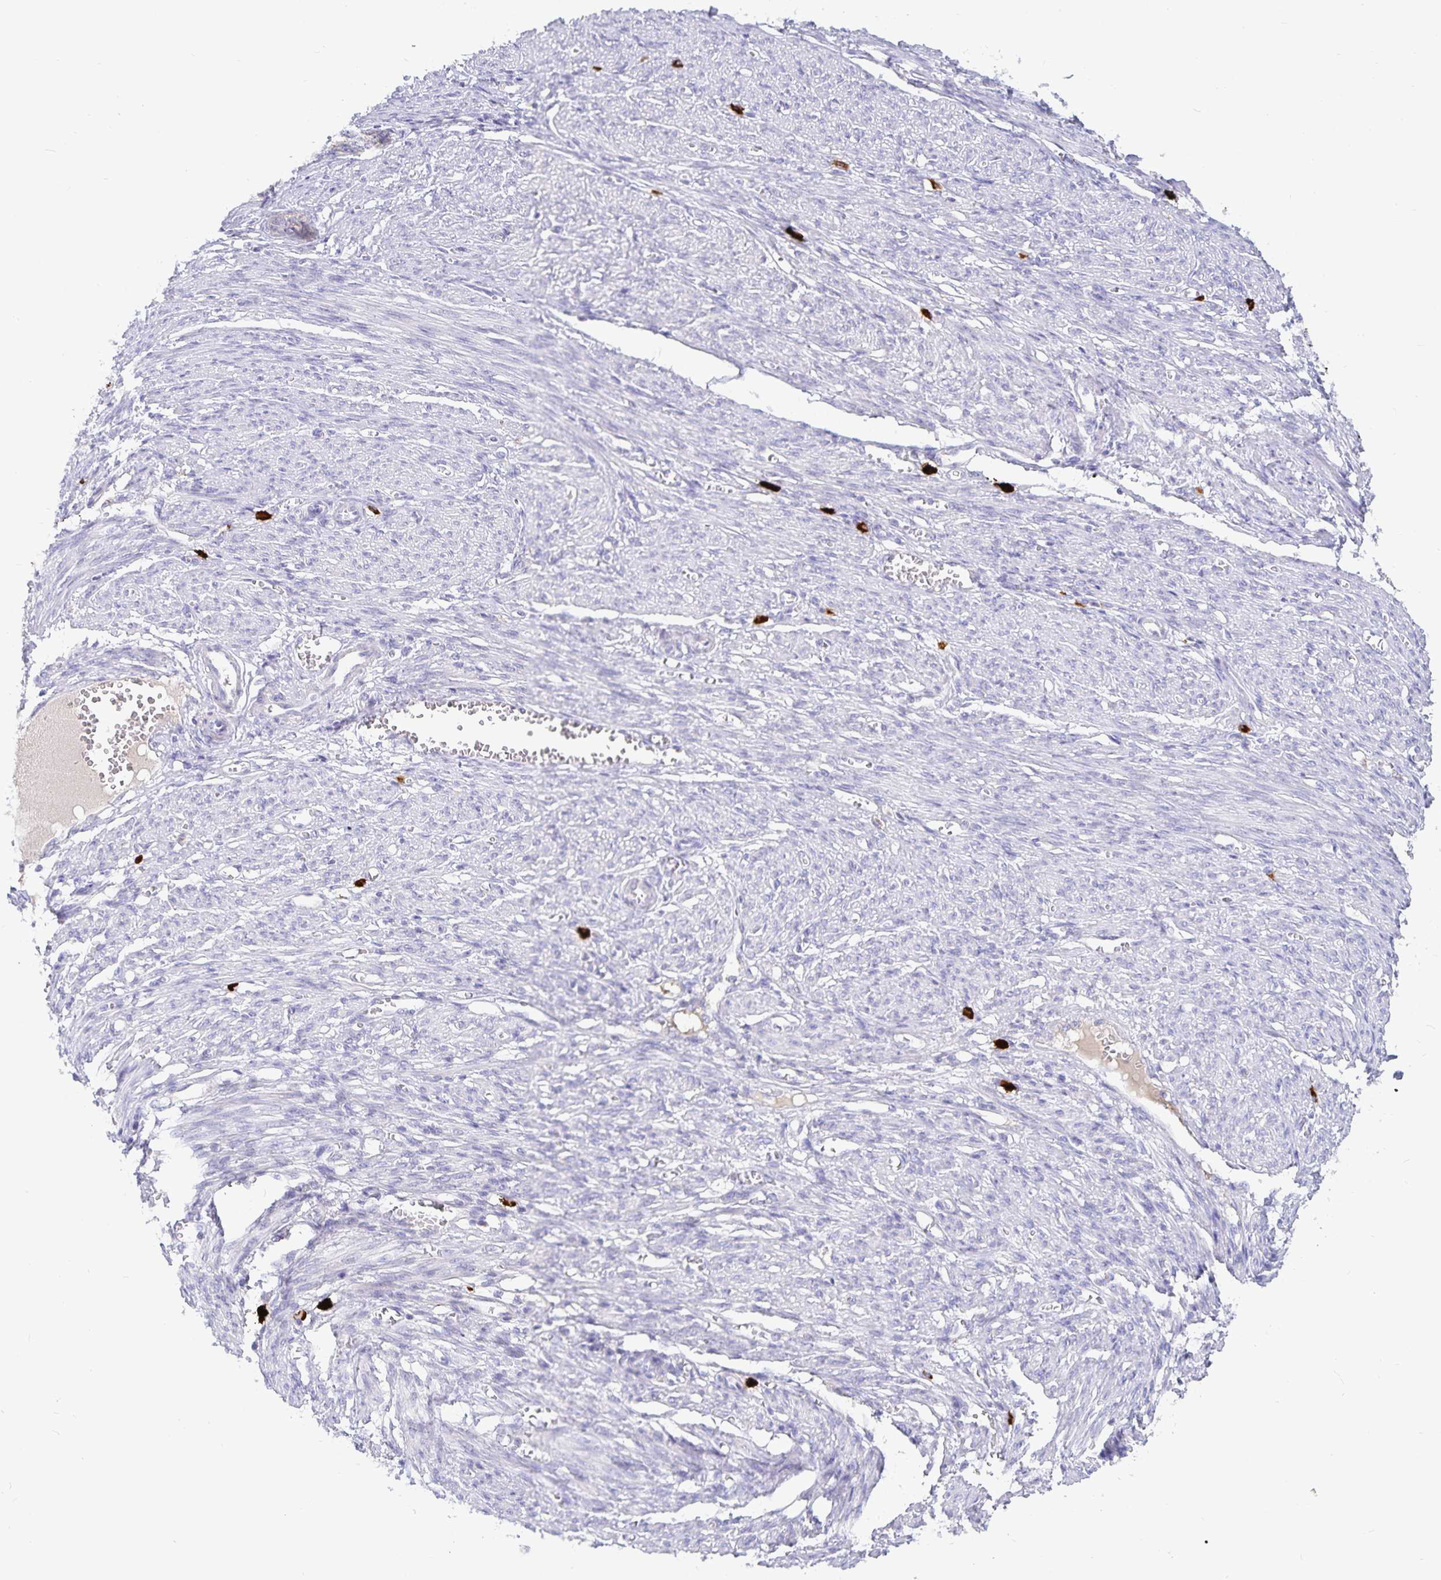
{"staining": {"intensity": "weak", "quantity": "<25%", "location": "cytoplasmic/membranous"}, "tissue": "endometrial cancer", "cell_type": "Tumor cells", "image_type": "cancer", "snomed": [{"axis": "morphology", "description": "Adenocarcinoma, NOS"}, {"axis": "topography", "description": "Endometrium"}], "caption": "Micrograph shows no protein staining in tumor cells of endometrial adenocarcinoma tissue.", "gene": "PKHD1", "patient": {"sex": "female", "age": 68}}